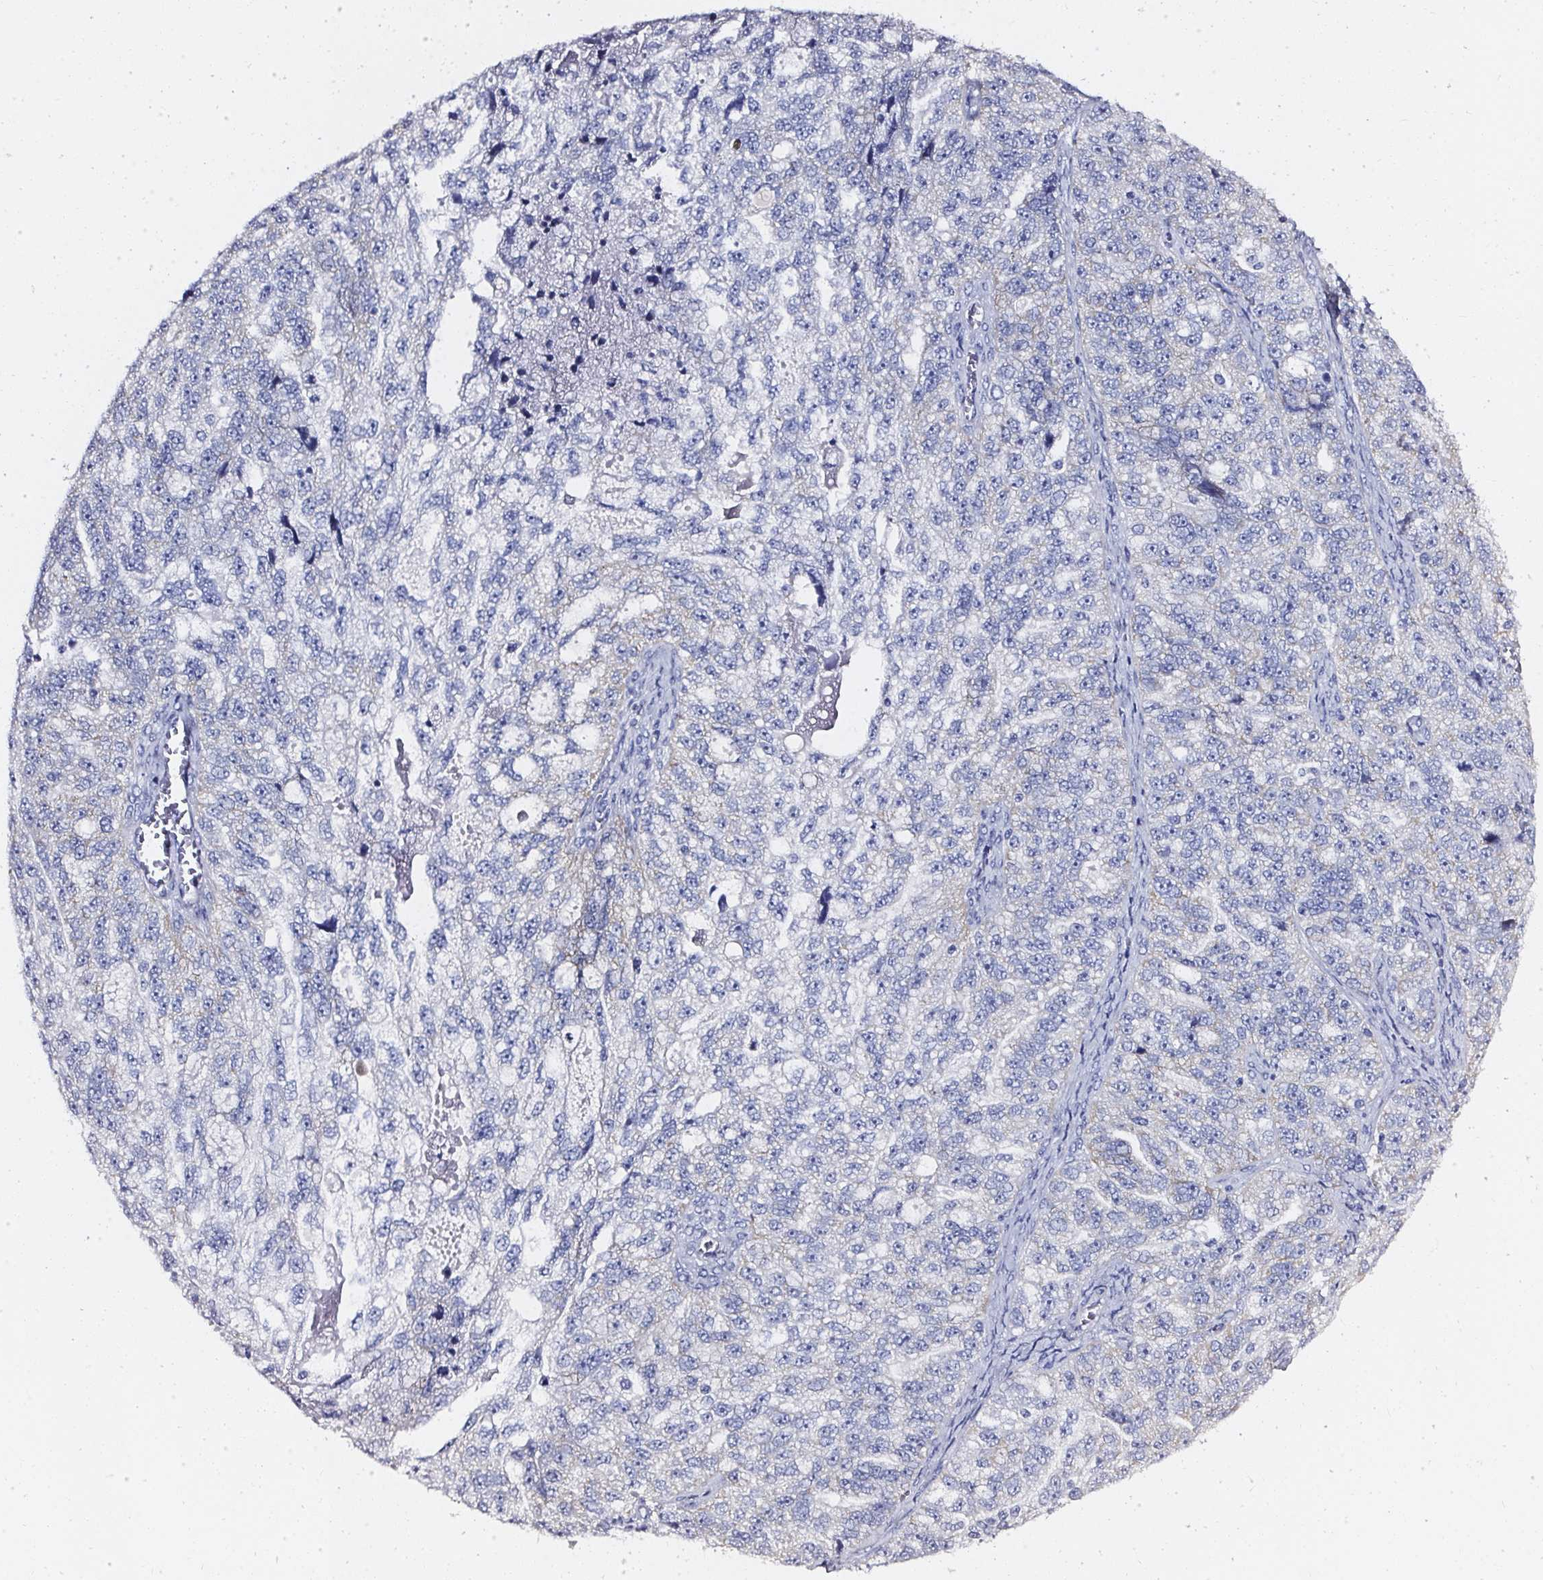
{"staining": {"intensity": "negative", "quantity": "none", "location": "none"}, "tissue": "ovarian cancer", "cell_type": "Tumor cells", "image_type": "cancer", "snomed": [{"axis": "morphology", "description": "Cystadenocarcinoma, serous, NOS"}, {"axis": "topography", "description": "Ovary"}], "caption": "Serous cystadenocarcinoma (ovarian) was stained to show a protein in brown. There is no significant positivity in tumor cells.", "gene": "ELAVL2", "patient": {"sex": "female", "age": 51}}